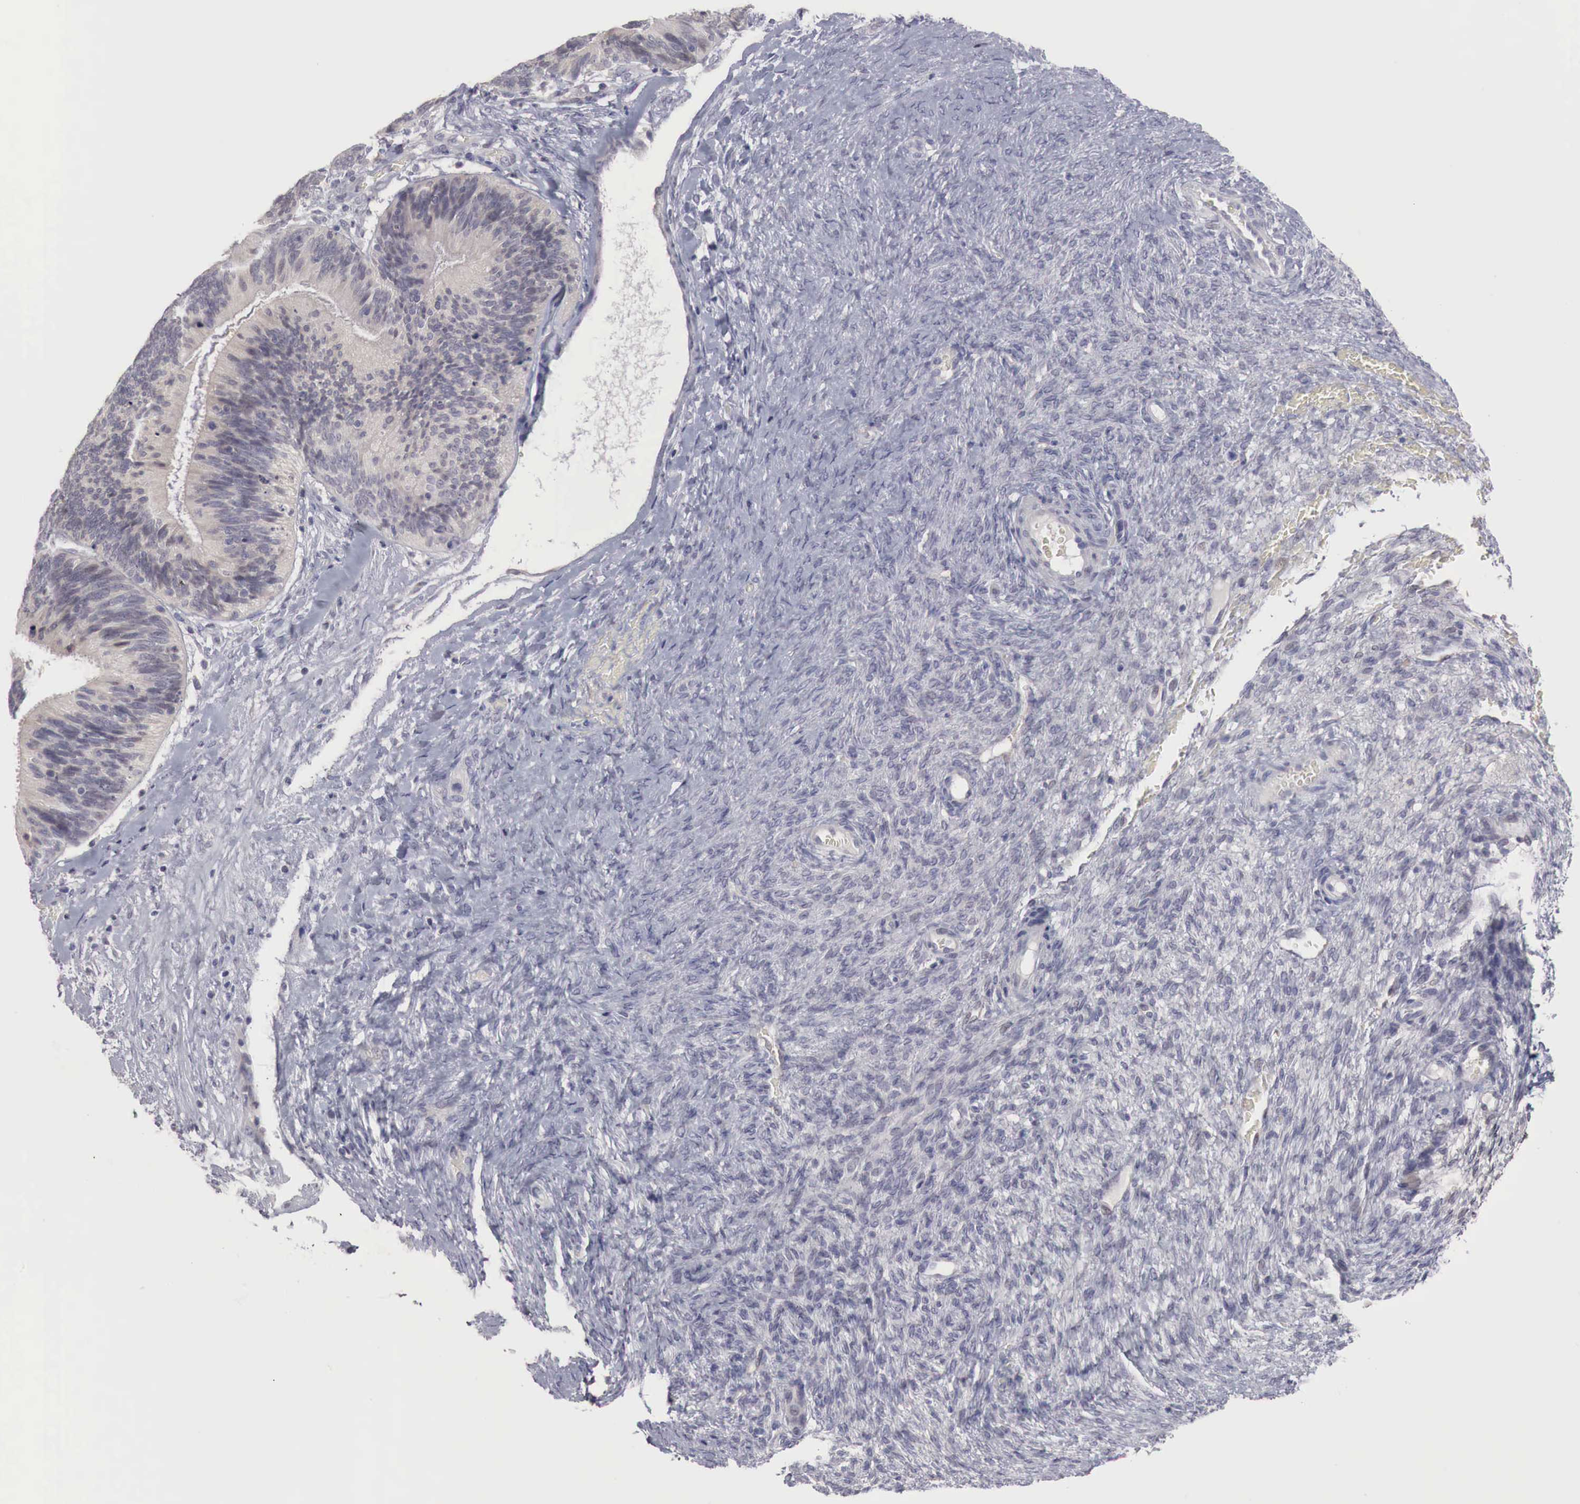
{"staining": {"intensity": "negative", "quantity": "none", "location": "none"}, "tissue": "ovarian cancer", "cell_type": "Tumor cells", "image_type": "cancer", "snomed": [{"axis": "morphology", "description": "Carcinoma, endometroid"}, {"axis": "topography", "description": "Ovary"}], "caption": "Immunohistochemistry of human endometroid carcinoma (ovarian) displays no positivity in tumor cells. The staining is performed using DAB (3,3'-diaminobenzidine) brown chromogen with nuclei counter-stained in using hematoxylin.", "gene": "GATA1", "patient": {"sex": "female", "age": 52}}